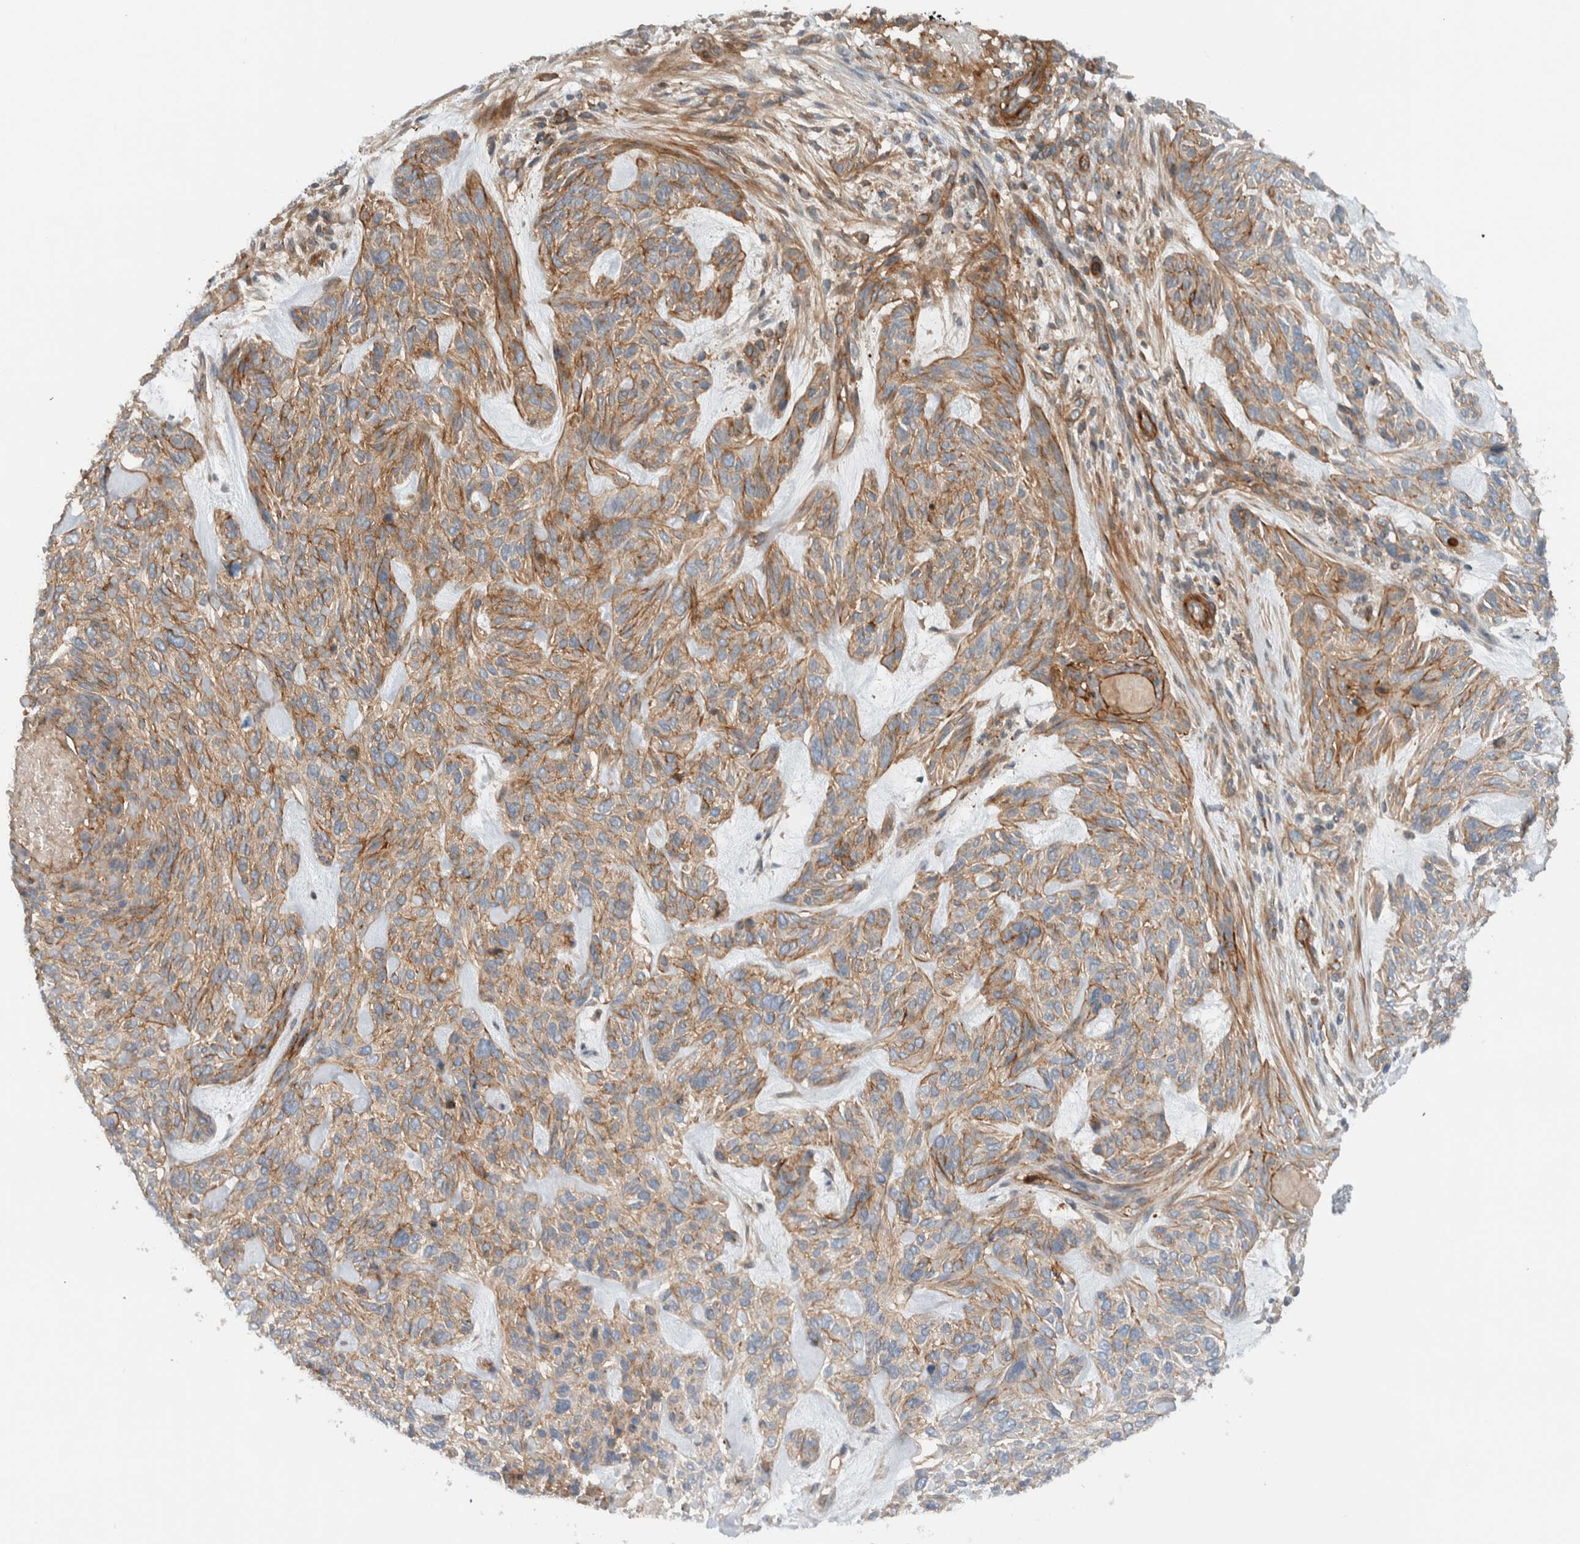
{"staining": {"intensity": "moderate", "quantity": ">75%", "location": "cytoplasmic/membranous"}, "tissue": "skin cancer", "cell_type": "Tumor cells", "image_type": "cancer", "snomed": [{"axis": "morphology", "description": "Basal cell carcinoma"}, {"axis": "topography", "description": "Skin"}], "caption": "DAB (3,3'-diaminobenzidine) immunohistochemical staining of human basal cell carcinoma (skin) reveals moderate cytoplasmic/membranous protein staining in approximately >75% of tumor cells.", "gene": "MPRIP", "patient": {"sex": "male", "age": 55}}